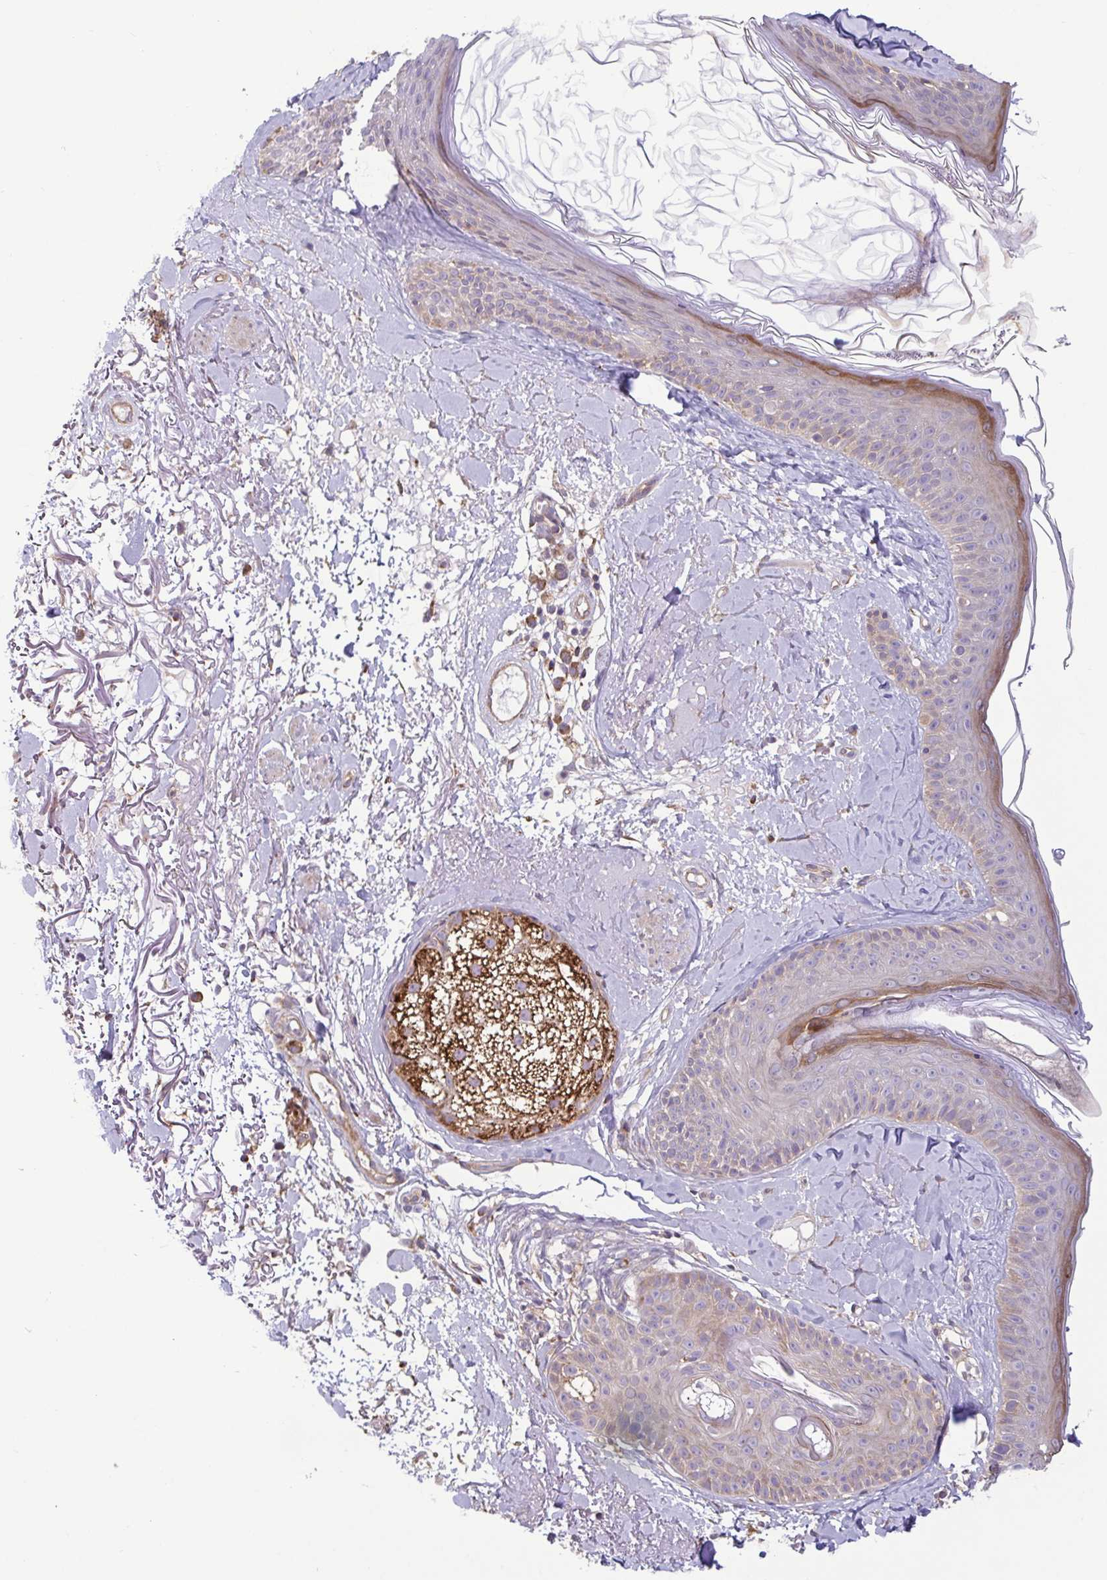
{"staining": {"intensity": "moderate", "quantity": "25%-75%", "location": "cytoplasmic/membranous"}, "tissue": "skin", "cell_type": "Fibroblasts", "image_type": "normal", "snomed": [{"axis": "morphology", "description": "Normal tissue, NOS"}, {"axis": "topography", "description": "Skin"}], "caption": "This is an image of immunohistochemistry staining of benign skin, which shows moderate staining in the cytoplasmic/membranous of fibroblasts.", "gene": "LMF2", "patient": {"sex": "male", "age": 73}}